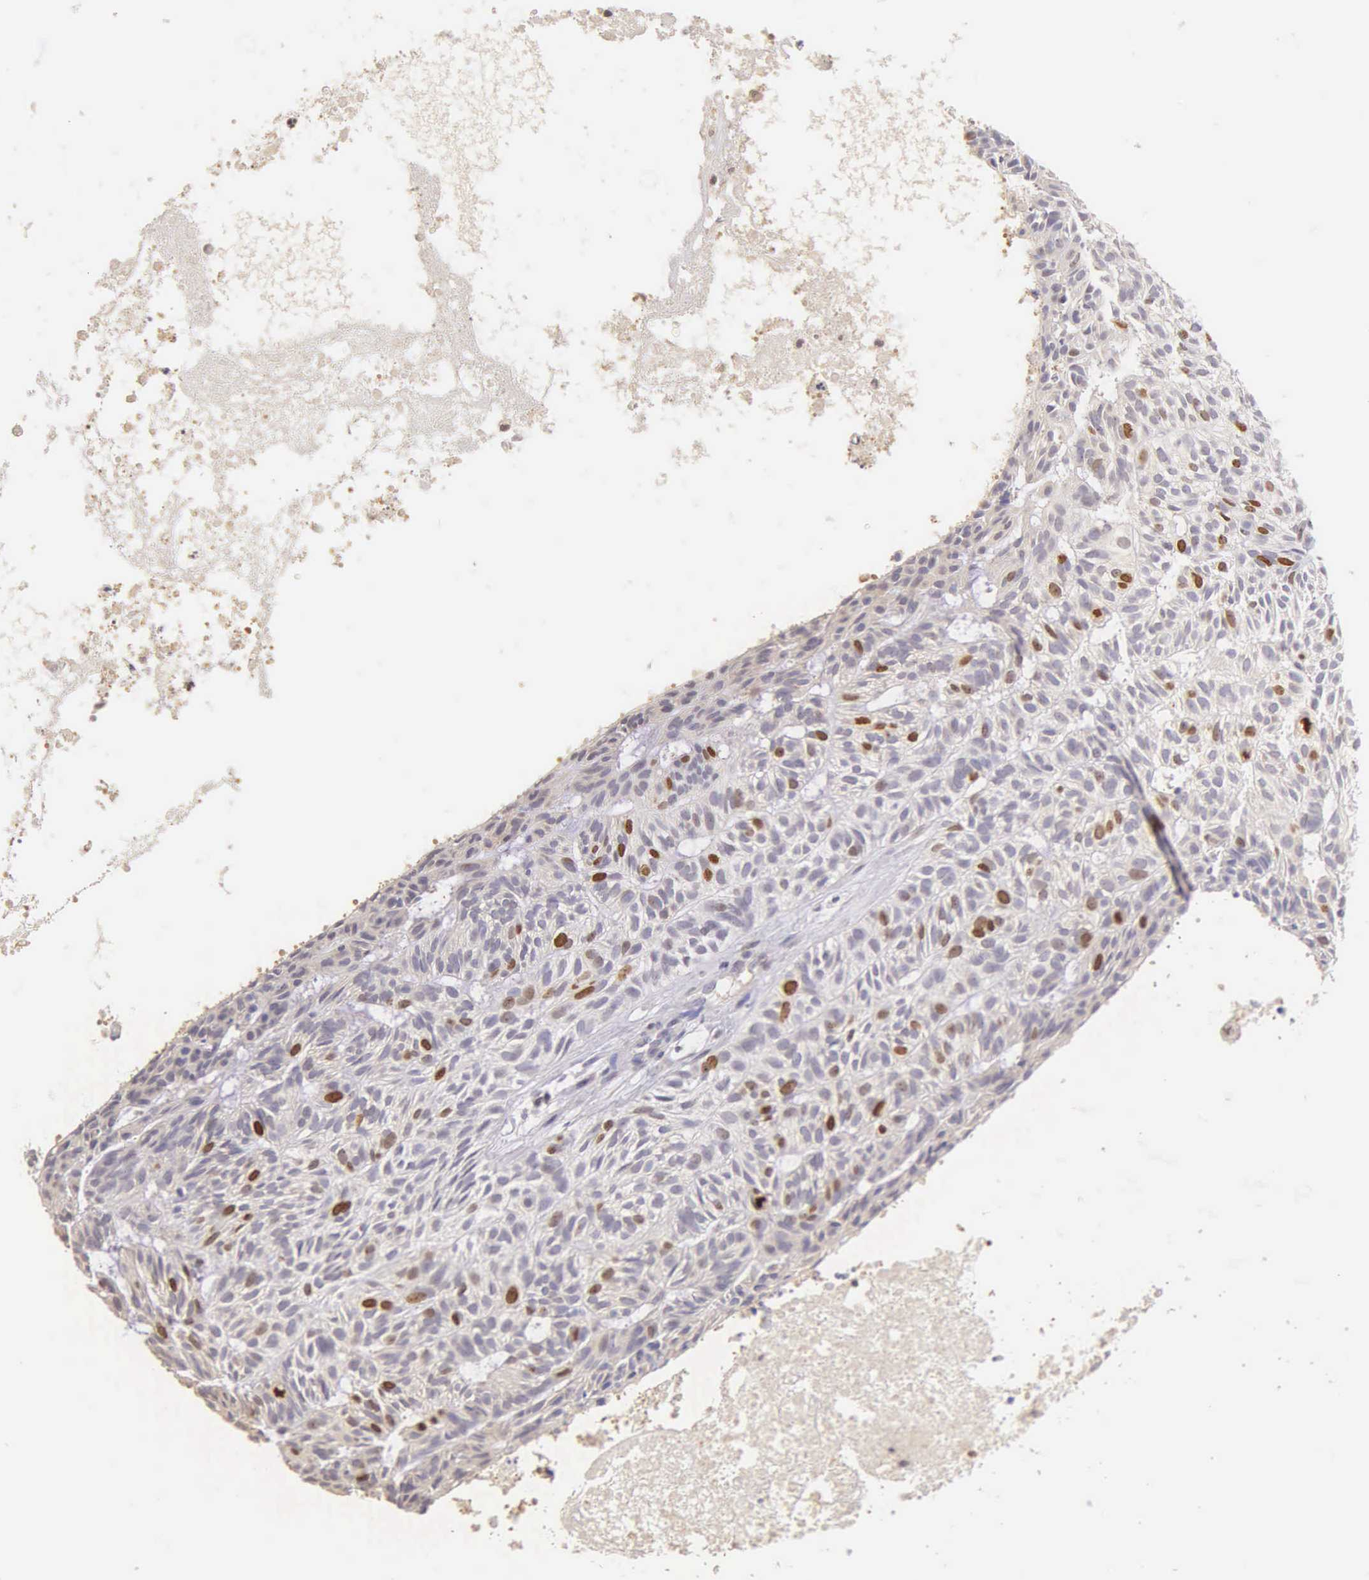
{"staining": {"intensity": "moderate", "quantity": "<25%", "location": "nuclear"}, "tissue": "skin cancer", "cell_type": "Tumor cells", "image_type": "cancer", "snomed": [{"axis": "morphology", "description": "Basal cell carcinoma"}, {"axis": "topography", "description": "Skin"}], "caption": "Protein expression analysis of basal cell carcinoma (skin) displays moderate nuclear positivity in approximately <25% of tumor cells.", "gene": "MKI67", "patient": {"sex": "male", "age": 75}}